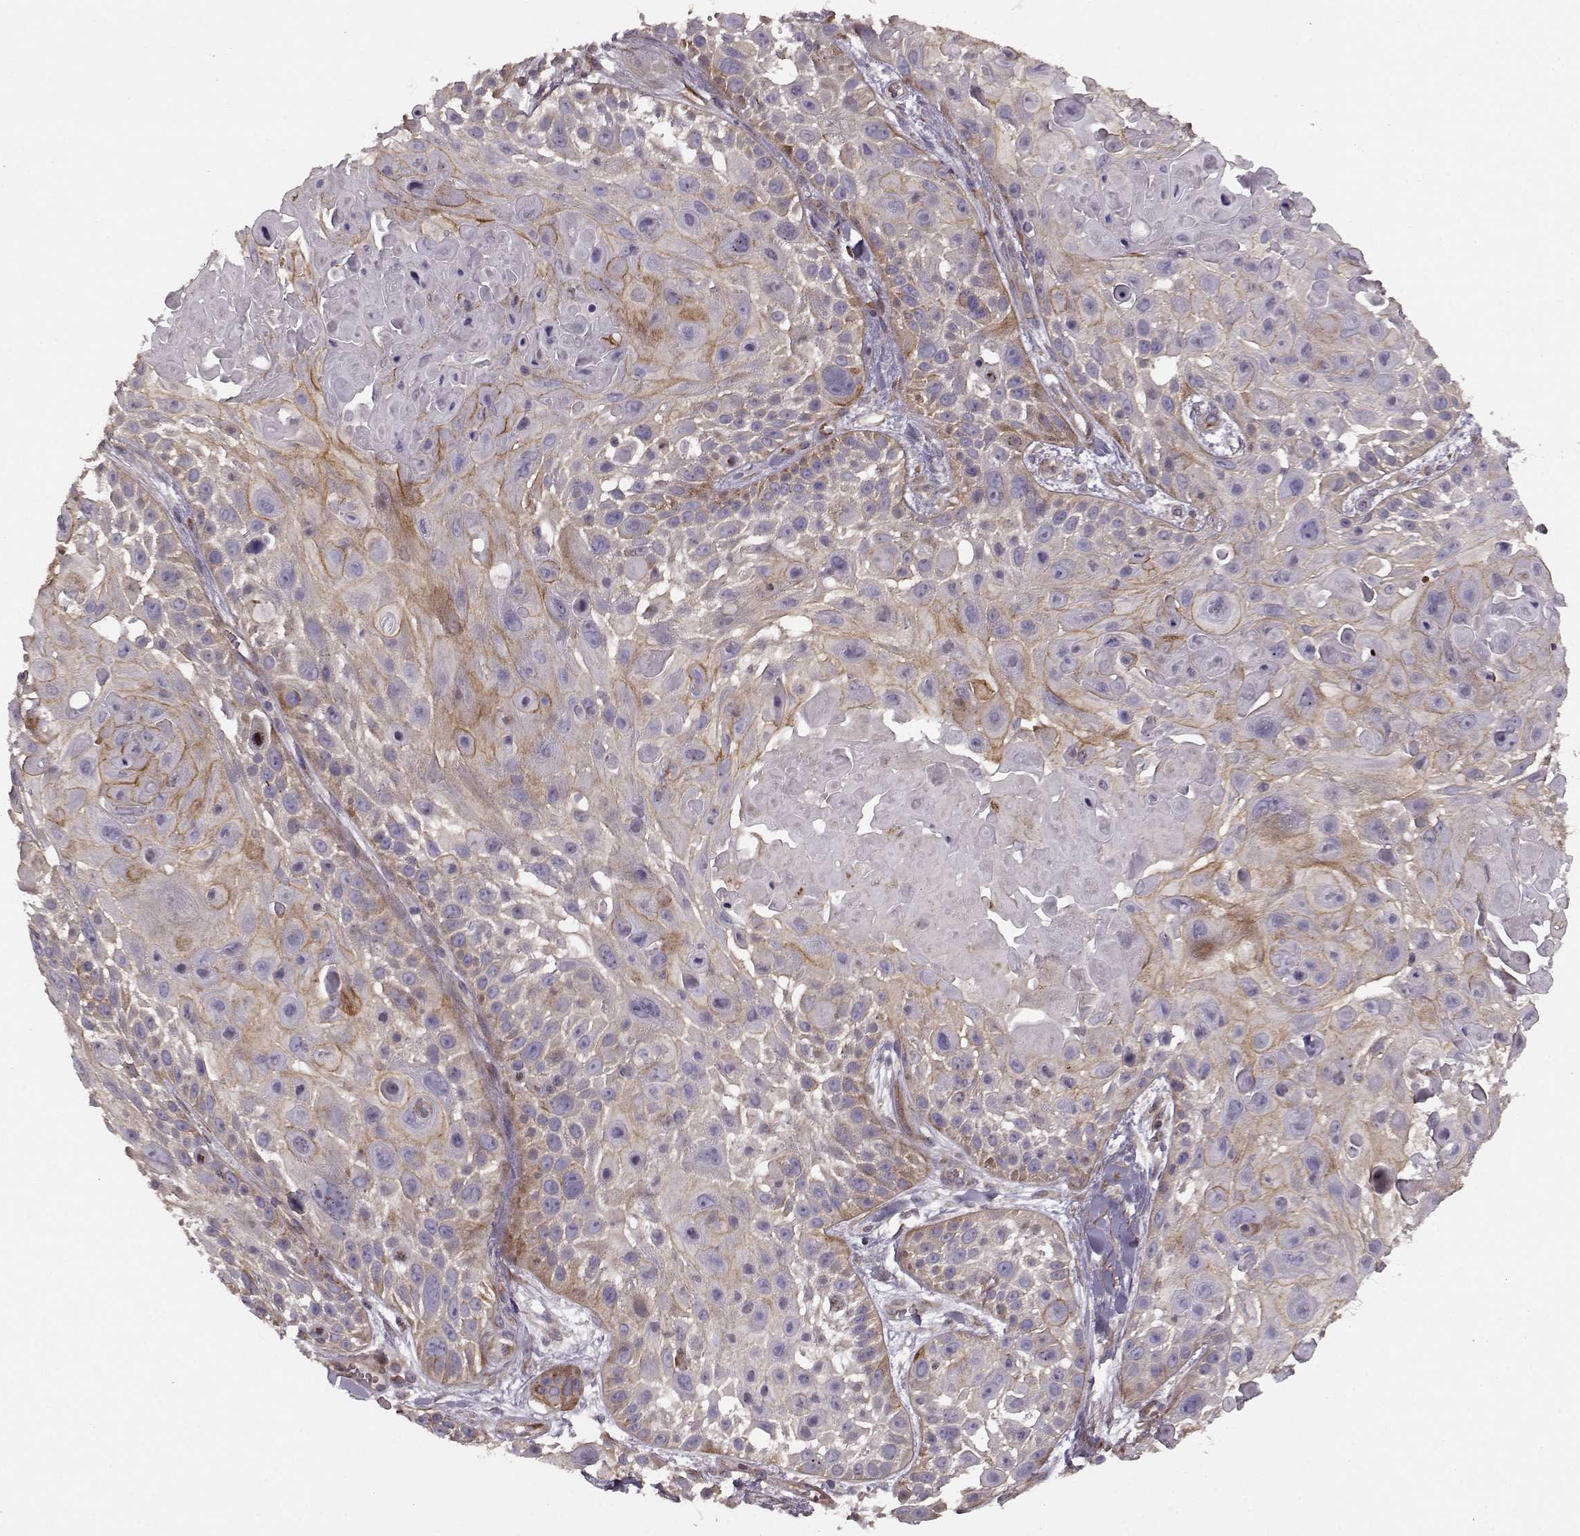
{"staining": {"intensity": "weak", "quantity": ">75%", "location": "cytoplasmic/membranous"}, "tissue": "skin cancer", "cell_type": "Tumor cells", "image_type": "cancer", "snomed": [{"axis": "morphology", "description": "Squamous cell carcinoma, NOS"}, {"axis": "topography", "description": "Skin"}, {"axis": "topography", "description": "Anal"}], "caption": "An image of human skin squamous cell carcinoma stained for a protein exhibits weak cytoplasmic/membranous brown staining in tumor cells.", "gene": "MTR", "patient": {"sex": "female", "age": 75}}